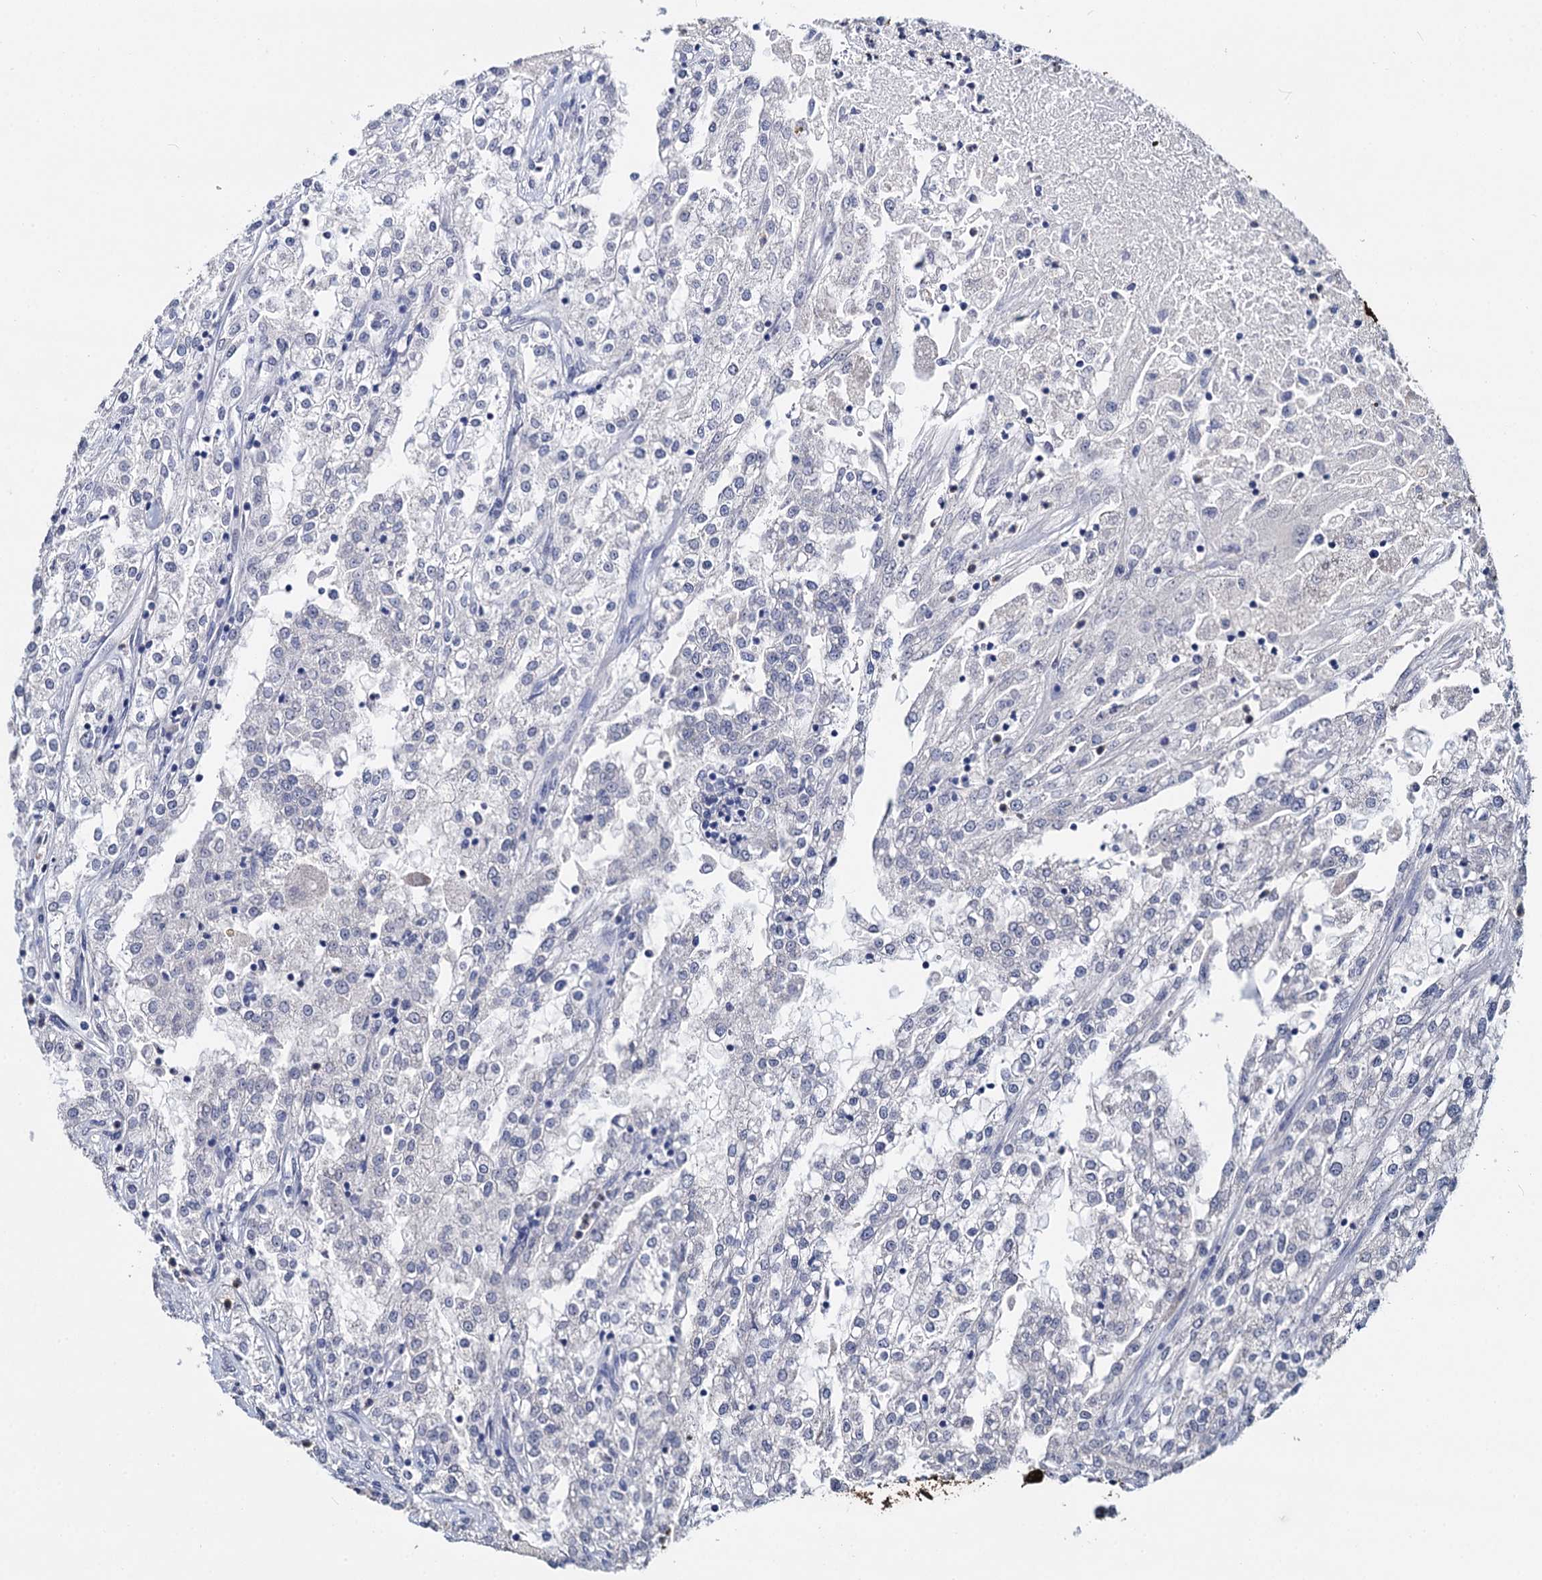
{"staining": {"intensity": "negative", "quantity": "none", "location": "none"}, "tissue": "renal cancer", "cell_type": "Tumor cells", "image_type": "cancer", "snomed": [{"axis": "morphology", "description": "Adenocarcinoma, NOS"}, {"axis": "topography", "description": "Kidney"}], "caption": "This is a image of immunohistochemistry staining of adenocarcinoma (renal), which shows no staining in tumor cells.", "gene": "MAGEA4", "patient": {"sex": "female", "age": 52}}